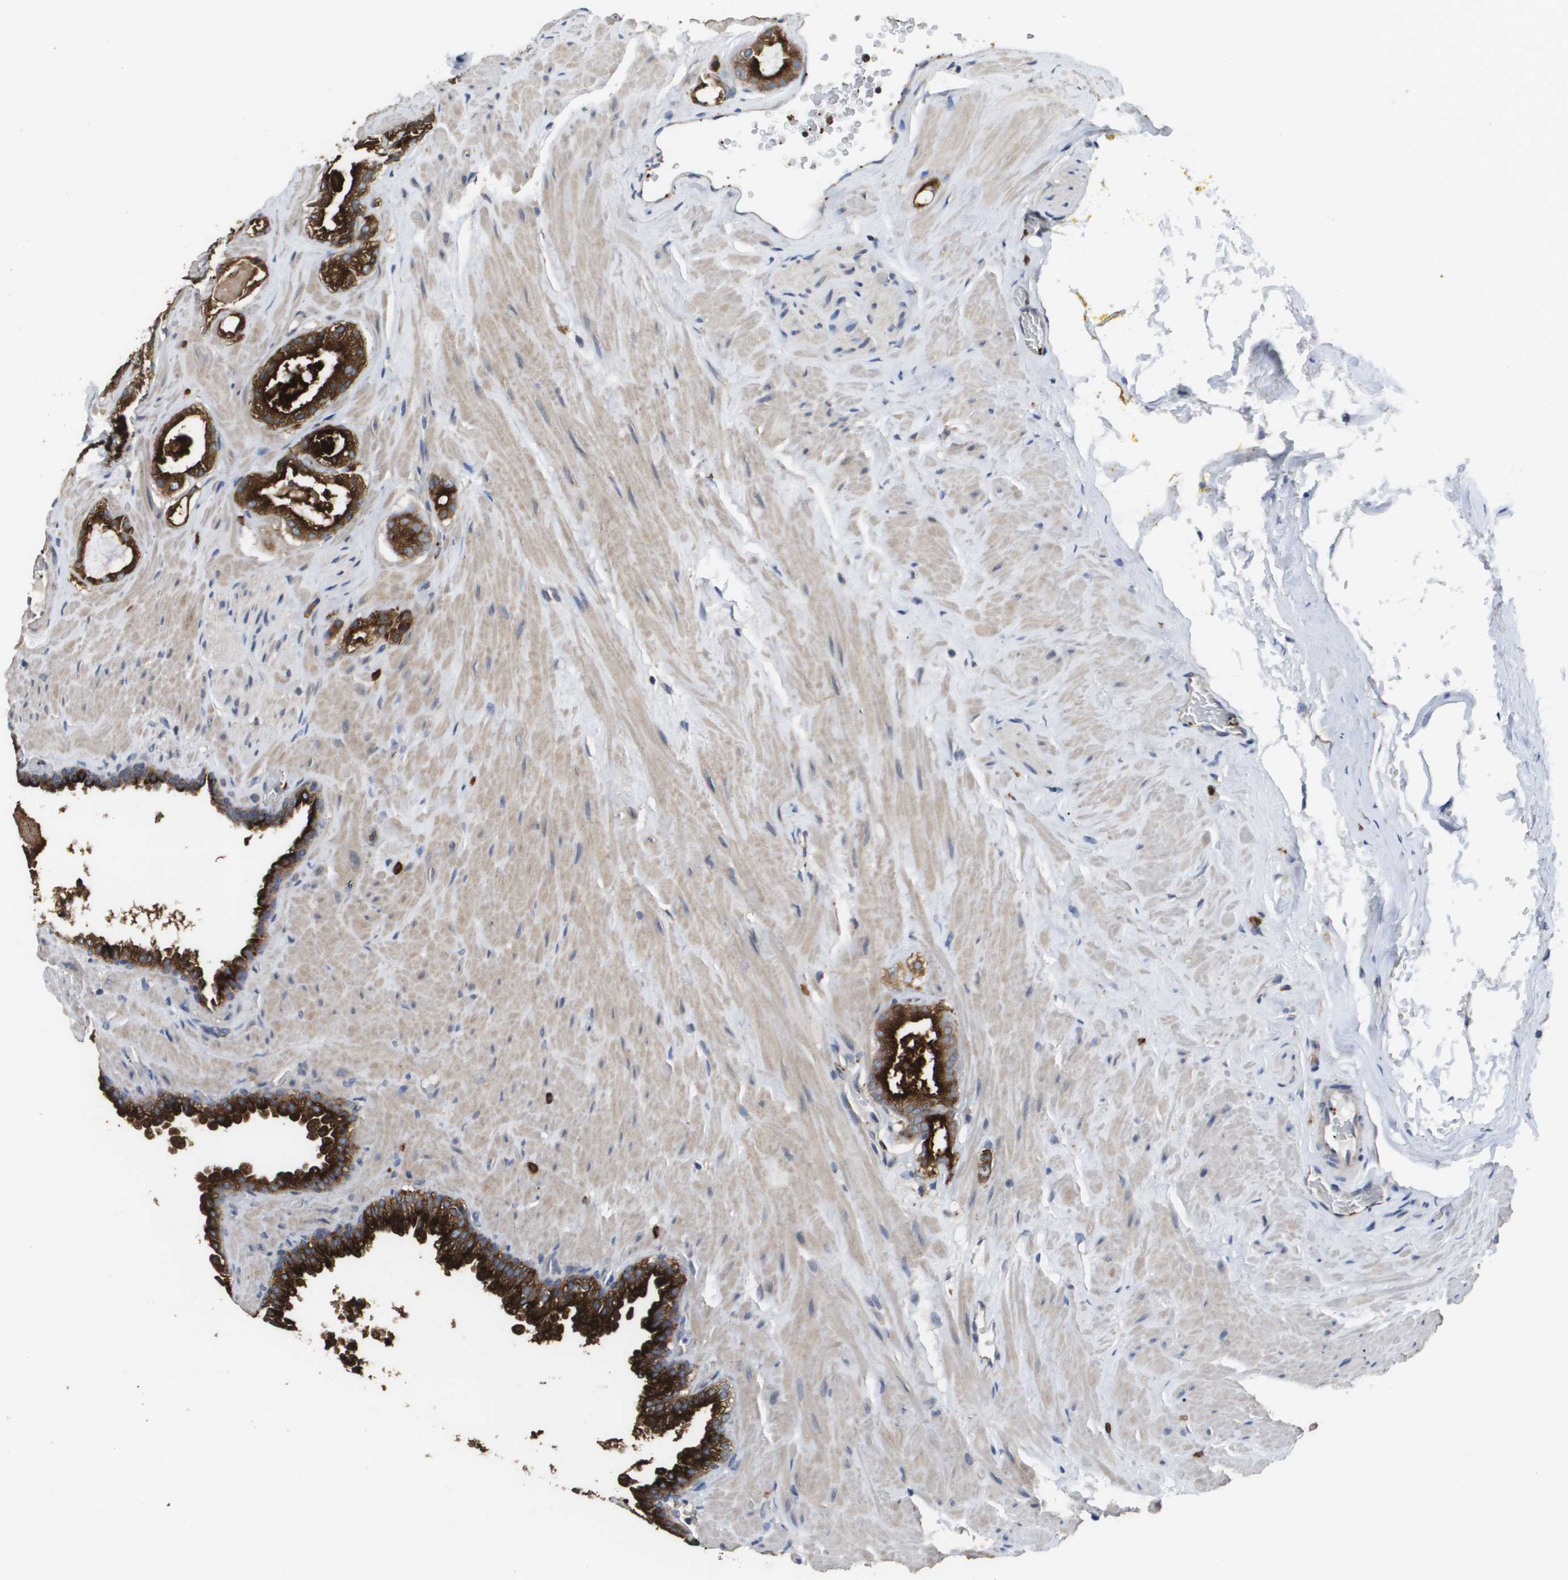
{"staining": {"intensity": "strong", "quantity": ">75%", "location": "cytoplasmic/membranous"}, "tissue": "prostate cancer", "cell_type": "Tumor cells", "image_type": "cancer", "snomed": [{"axis": "morphology", "description": "Adenocarcinoma, High grade"}, {"axis": "topography", "description": "Prostate"}], "caption": "The histopathology image demonstrates staining of prostate cancer, revealing strong cytoplasmic/membranous protein expression (brown color) within tumor cells.", "gene": "RAB27B", "patient": {"sex": "male", "age": 64}}